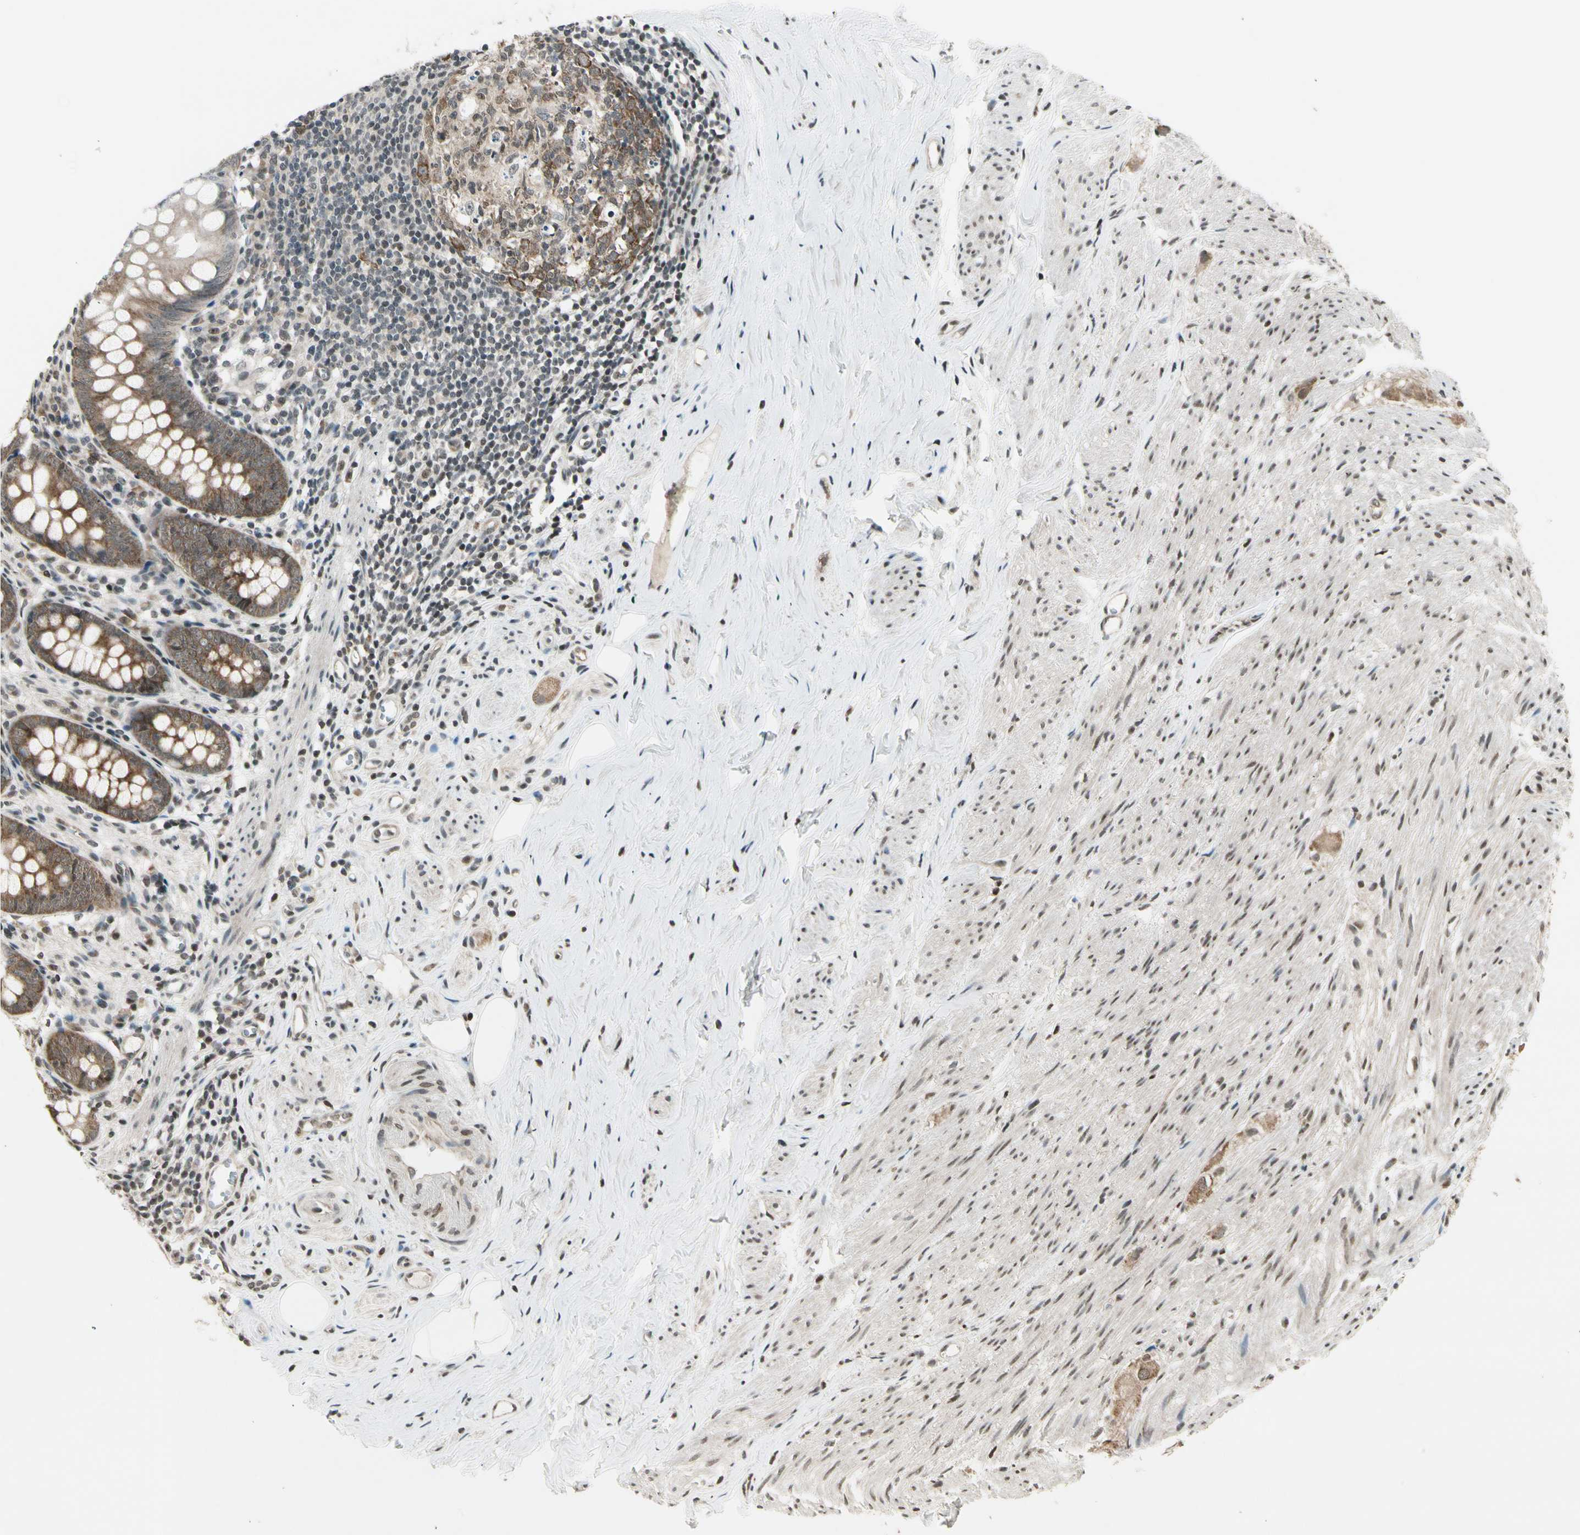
{"staining": {"intensity": "moderate", "quantity": ">75%", "location": "cytoplasmic/membranous"}, "tissue": "appendix", "cell_type": "Glandular cells", "image_type": "normal", "snomed": [{"axis": "morphology", "description": "Normal tissue, NOS"}, {"axis": "topography", "description": "Appendix"}], "caption": "Immunohistochemistry of benign human appendix reveals medium levels of moderate cytoplasmic/membranous staining in about >75% of glandular cells.", "gene": "SMN2", "patient": {"sex": "female", "age": 77}}